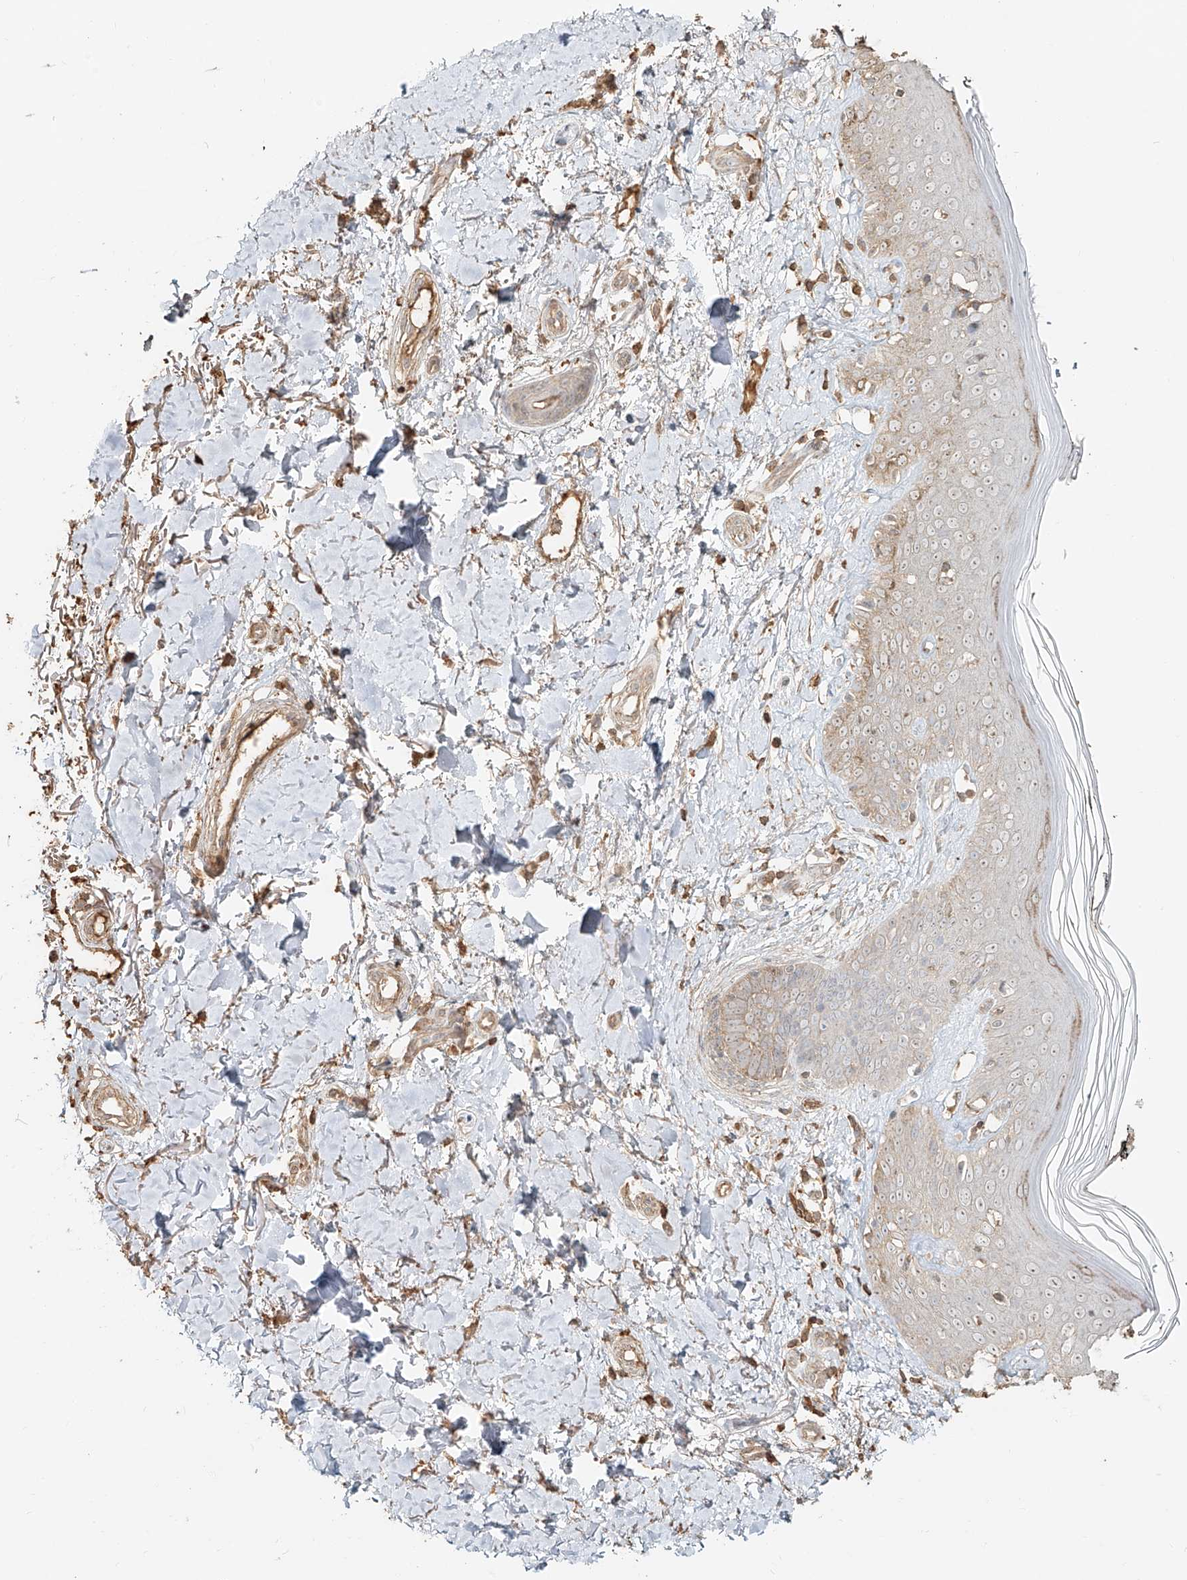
{"staining": {"intensity": "moderate", "quantity": "25%-75%", "location": "cytoplasmic/membranous"}, "tissue": "skin", "cell_type": "Fibroblasts", "image_type": "normal", "snomed": [{"axis": "morphology", "description": "Normal tissue, NOS"}, {"axis": "topography", "description": "Skin"}], "caption": "Immunohistochemical staining of benign skin reveals moderate cytoplasmic/membranous protein expression in about 25%-75% of fibroblasts.", "gene": "NPHS1", "patient": {"sex": "female", "age": 64}}